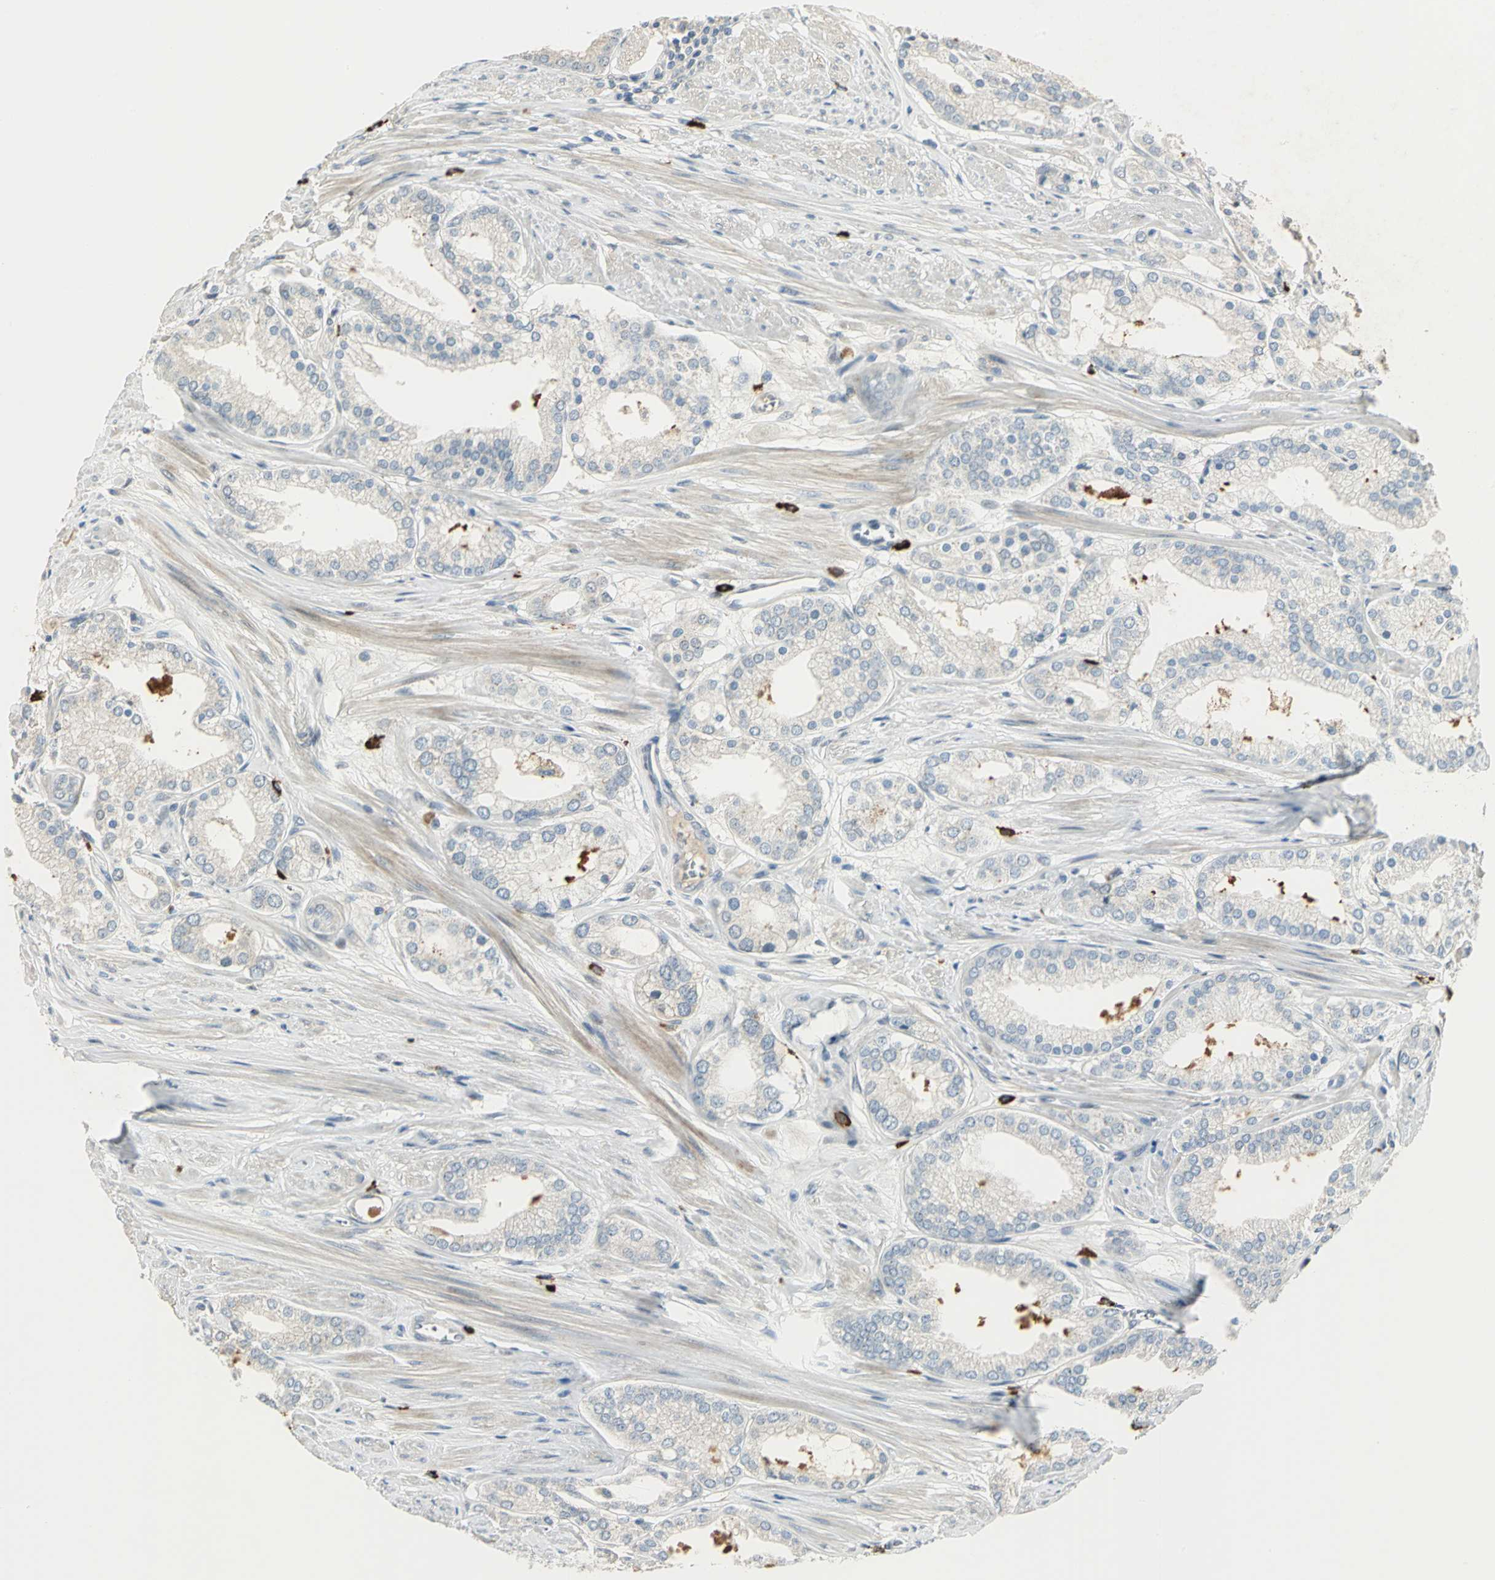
{"staining": {"intensity": "negative", "quantity": "none", "location": "none"}, "tissue": "prostate cancer", "cell_type": "Tumor cells", "image_type": "cancer", "snomed": [{"axis": "morphology", "description": "Adenocarcinoma, High grade"}, {"axis": "topography", "description": "Prostate"}], "caption": "Prostate high-grade adenocarcinoma was stained to show a protein in brown. There is no significant positivity in tumor cells.", "gene": "PROC", "patient": {"sex": "male", "age": 61}}